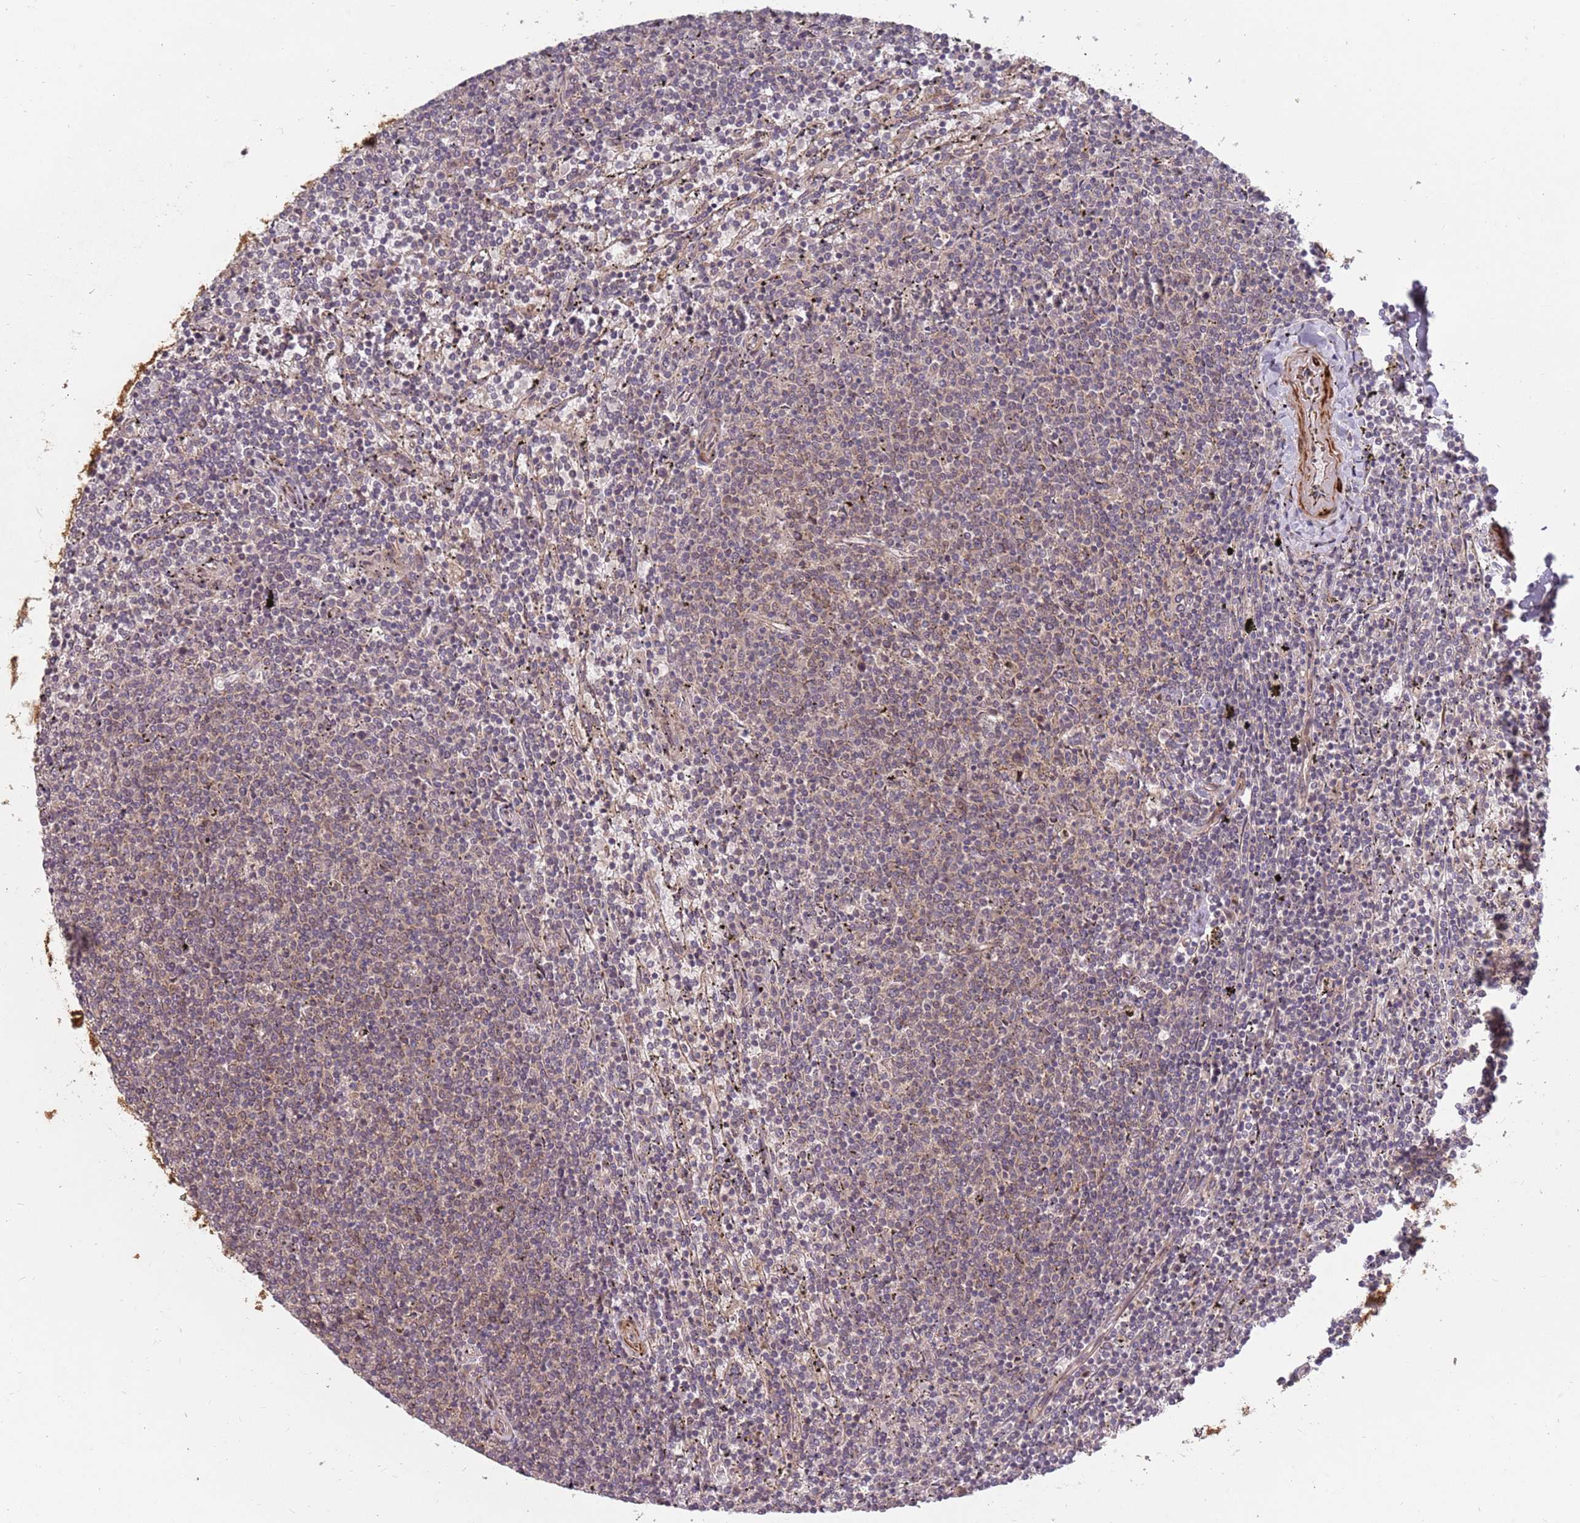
{"staining": {"intensity": "negative", "quantity": "none", "location": "none"}, "tissue": "lymphoma", "cell_type": "Tumor cells", "image_type": "cancer", "snomed": [{"axis": "morphology", "description": "Malignant lymphoma, non-Hodgkin's type, Low grade"}, {"axis": "topography", "description": "Spleen"}], "caption": "This is an immunohistochemistry (IHC) photomicrograph of human lymphoma. There is no staining in tumor cells.", "gene": "PLD6", "patient": {"sex": "female", "age": 50}}